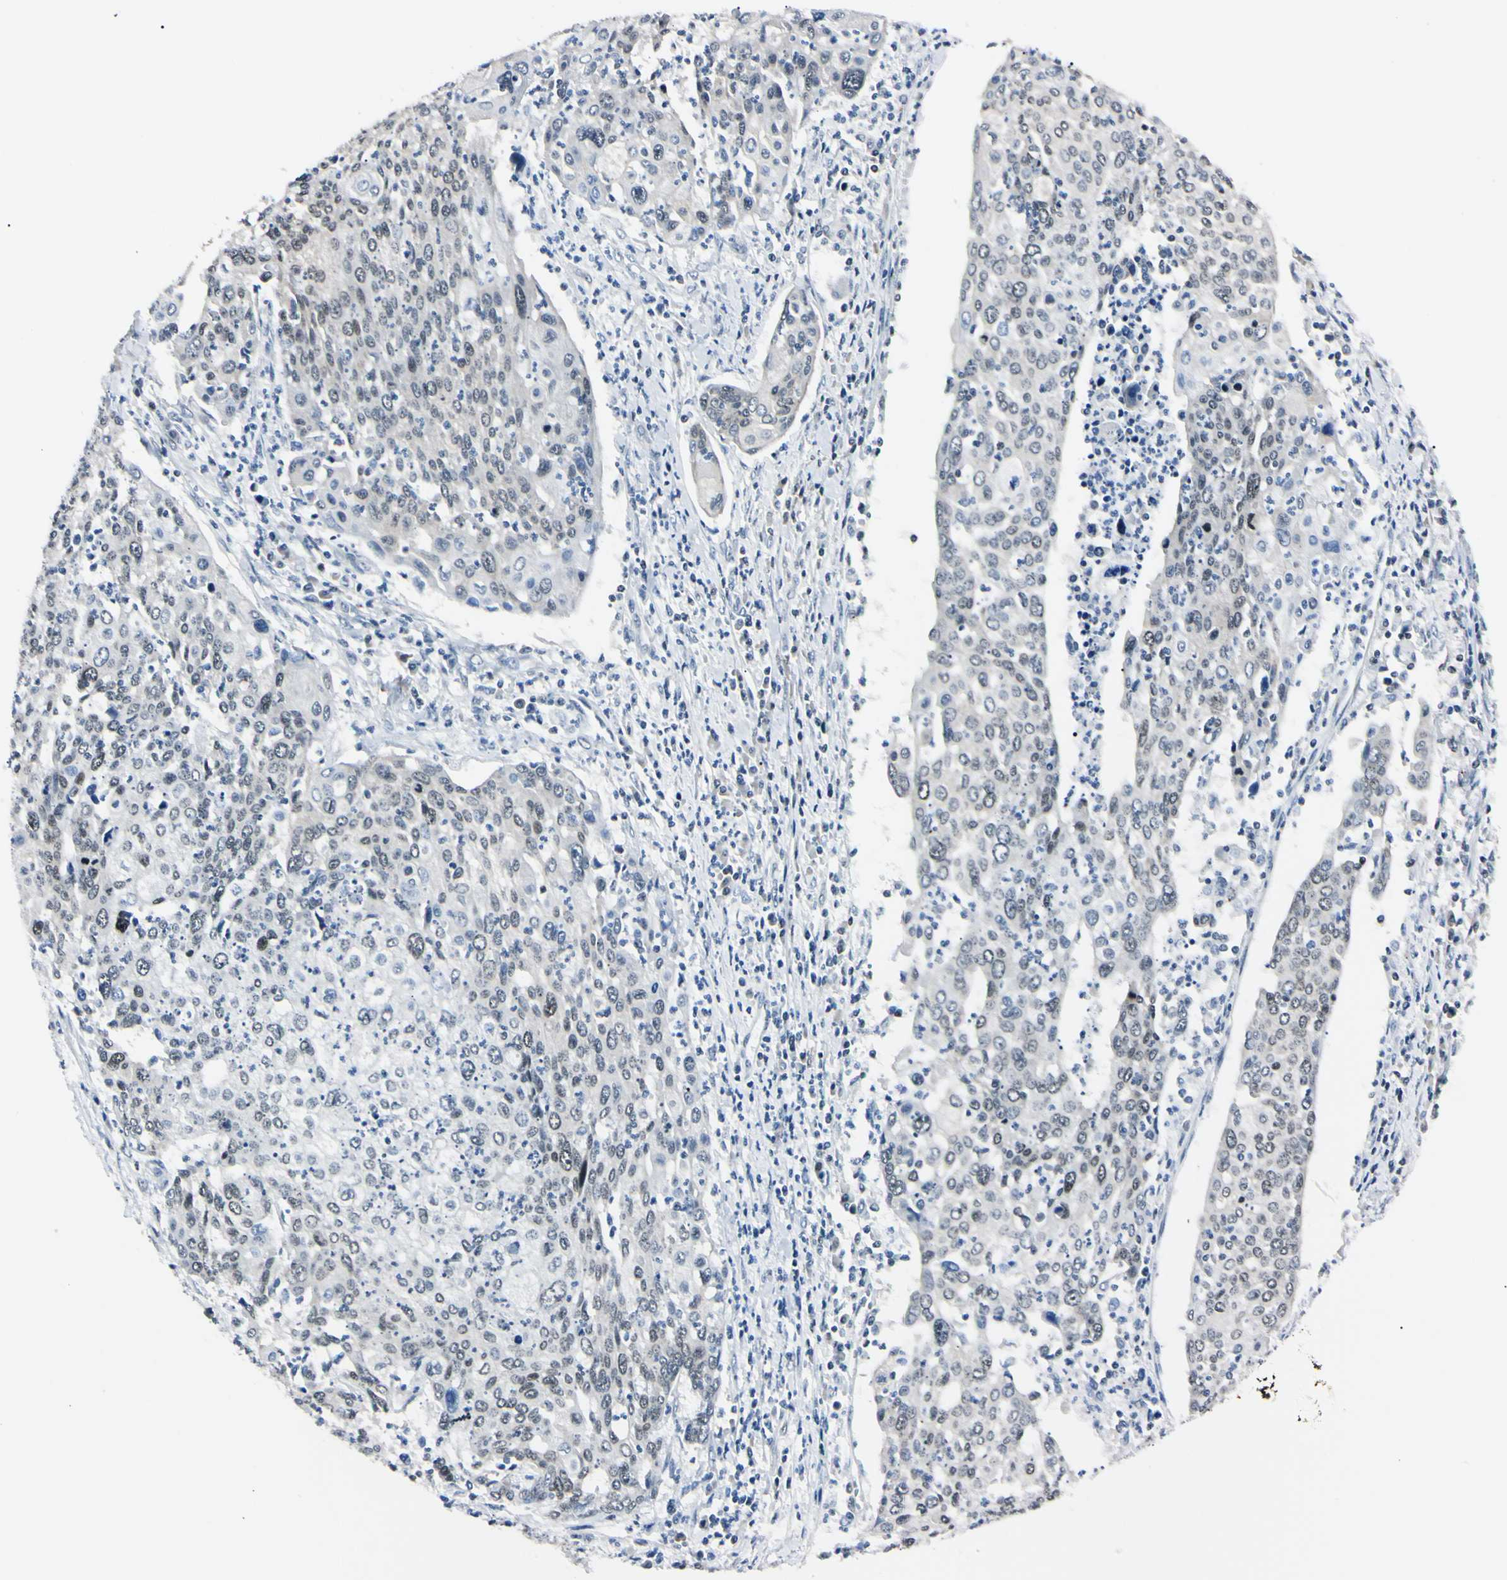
{"staining": {"intensity": "weak", "quantity": "25%-75%", "location": "nuclear"}, "tissue": "cervical cancer", "cell_type": "Tumor cells", "image_type": "cancer", "snomed": [{"axis": "morphology", "description": "Squamous cell carcinoma, NOS"}, {"axis": "topography", "description": "Cervix"}], "caption": "This is an image of immunohistochemistry (IHC) staining of cervical squamous cell carcinoma, which shows weak expression in the nuclear of tumor cells.", "gene": "C1orf174", "patient": {"sex": "female", "age": 40}}